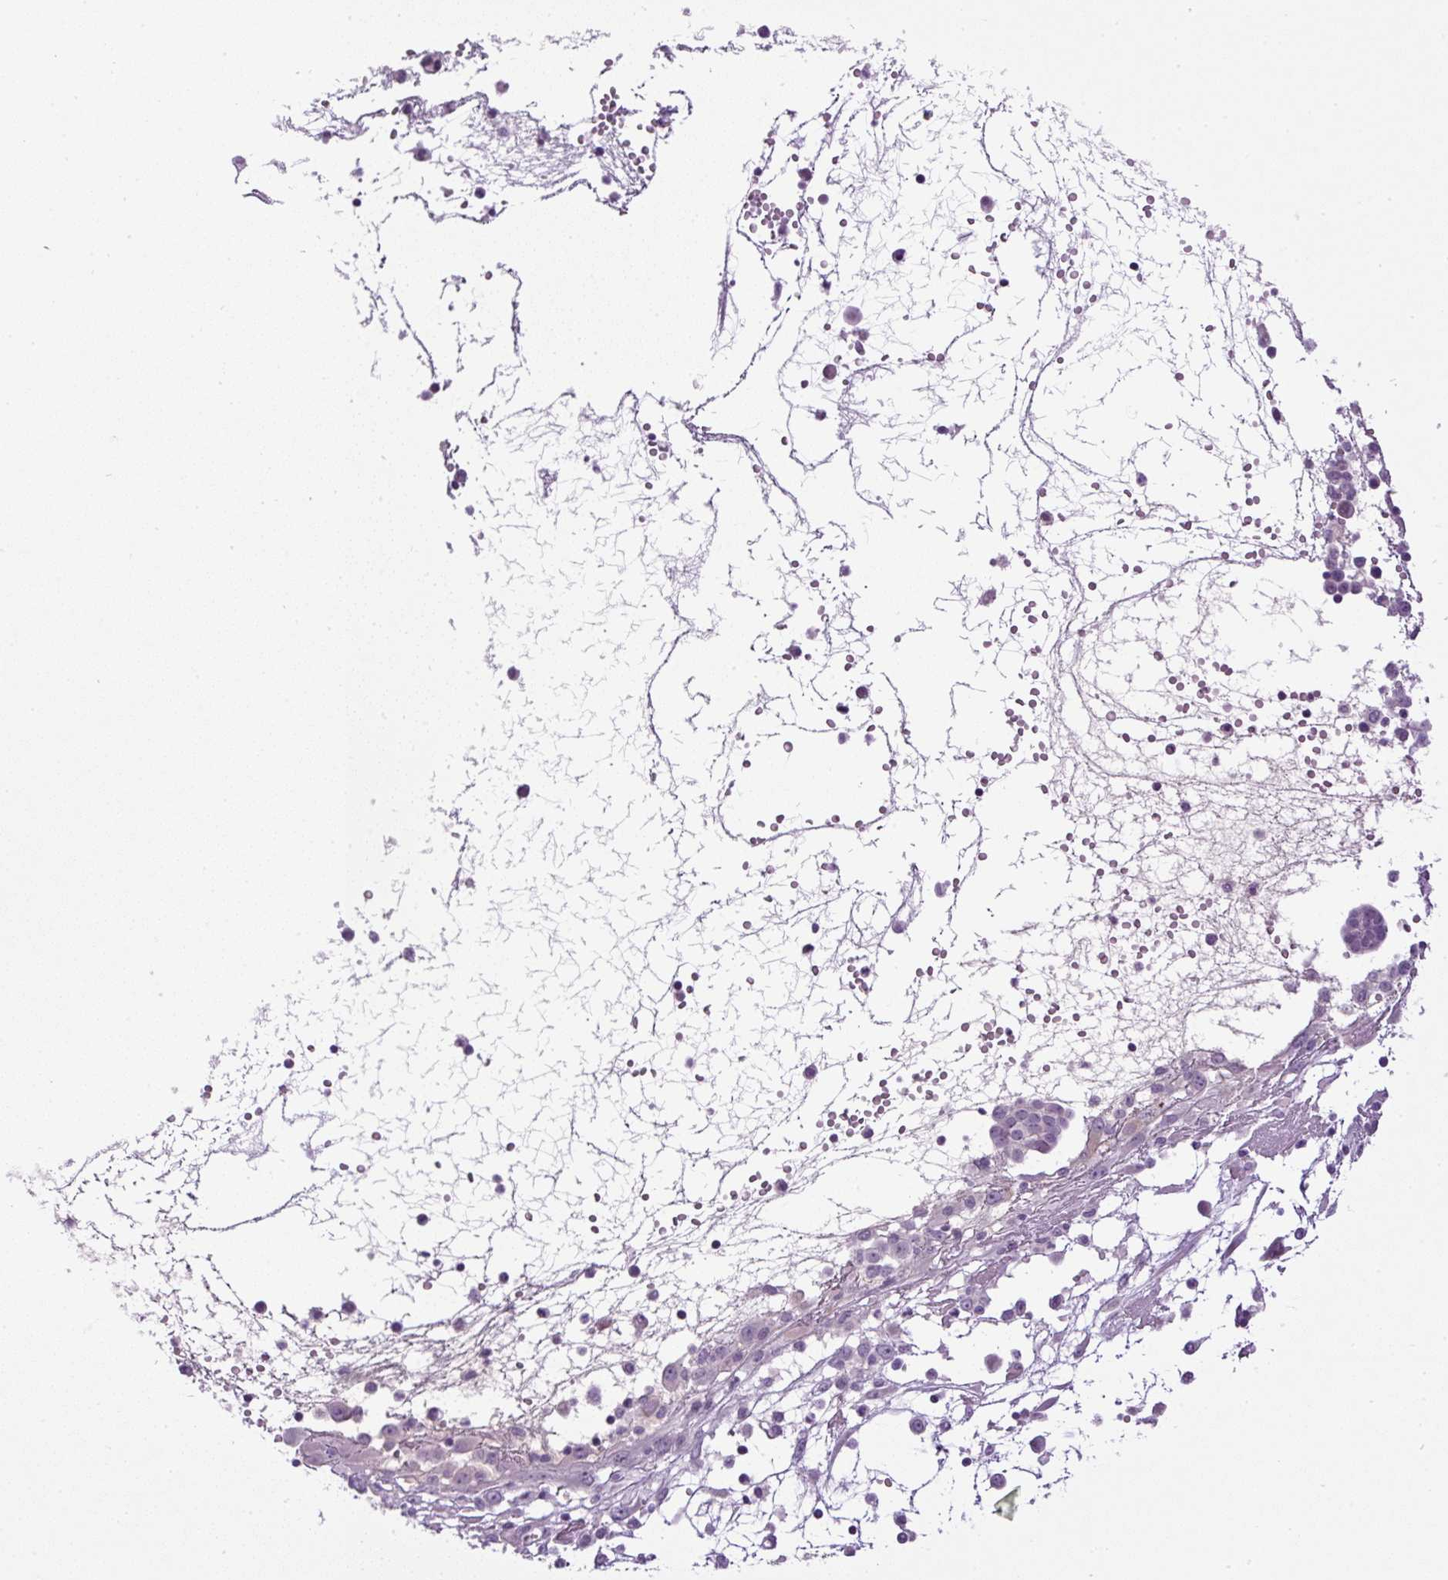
{"staining": {"intensity": "negative", "quantity": "none", "location": "none"}, "tissue": "ovarian cancer", "cell_type": "Tumor cells", "image_type": "cancer", "snomed": [{"axis": "morphology", "description": "Cystadenocarcinoma, serous, NOS"}, {"axis": "topography", "description": "Soft tissue"}, {"axis": "topography", "description": "Ovary"}], "caption": "Immunohistochemistry (IHC) photomicrograph of neoplastic tissue: ovarian cancer stained with DAB exhibits no significant protein staining in tumor cells.", "gene": "LEFTY2", "patient": {"sex": "female", "age": 57}}